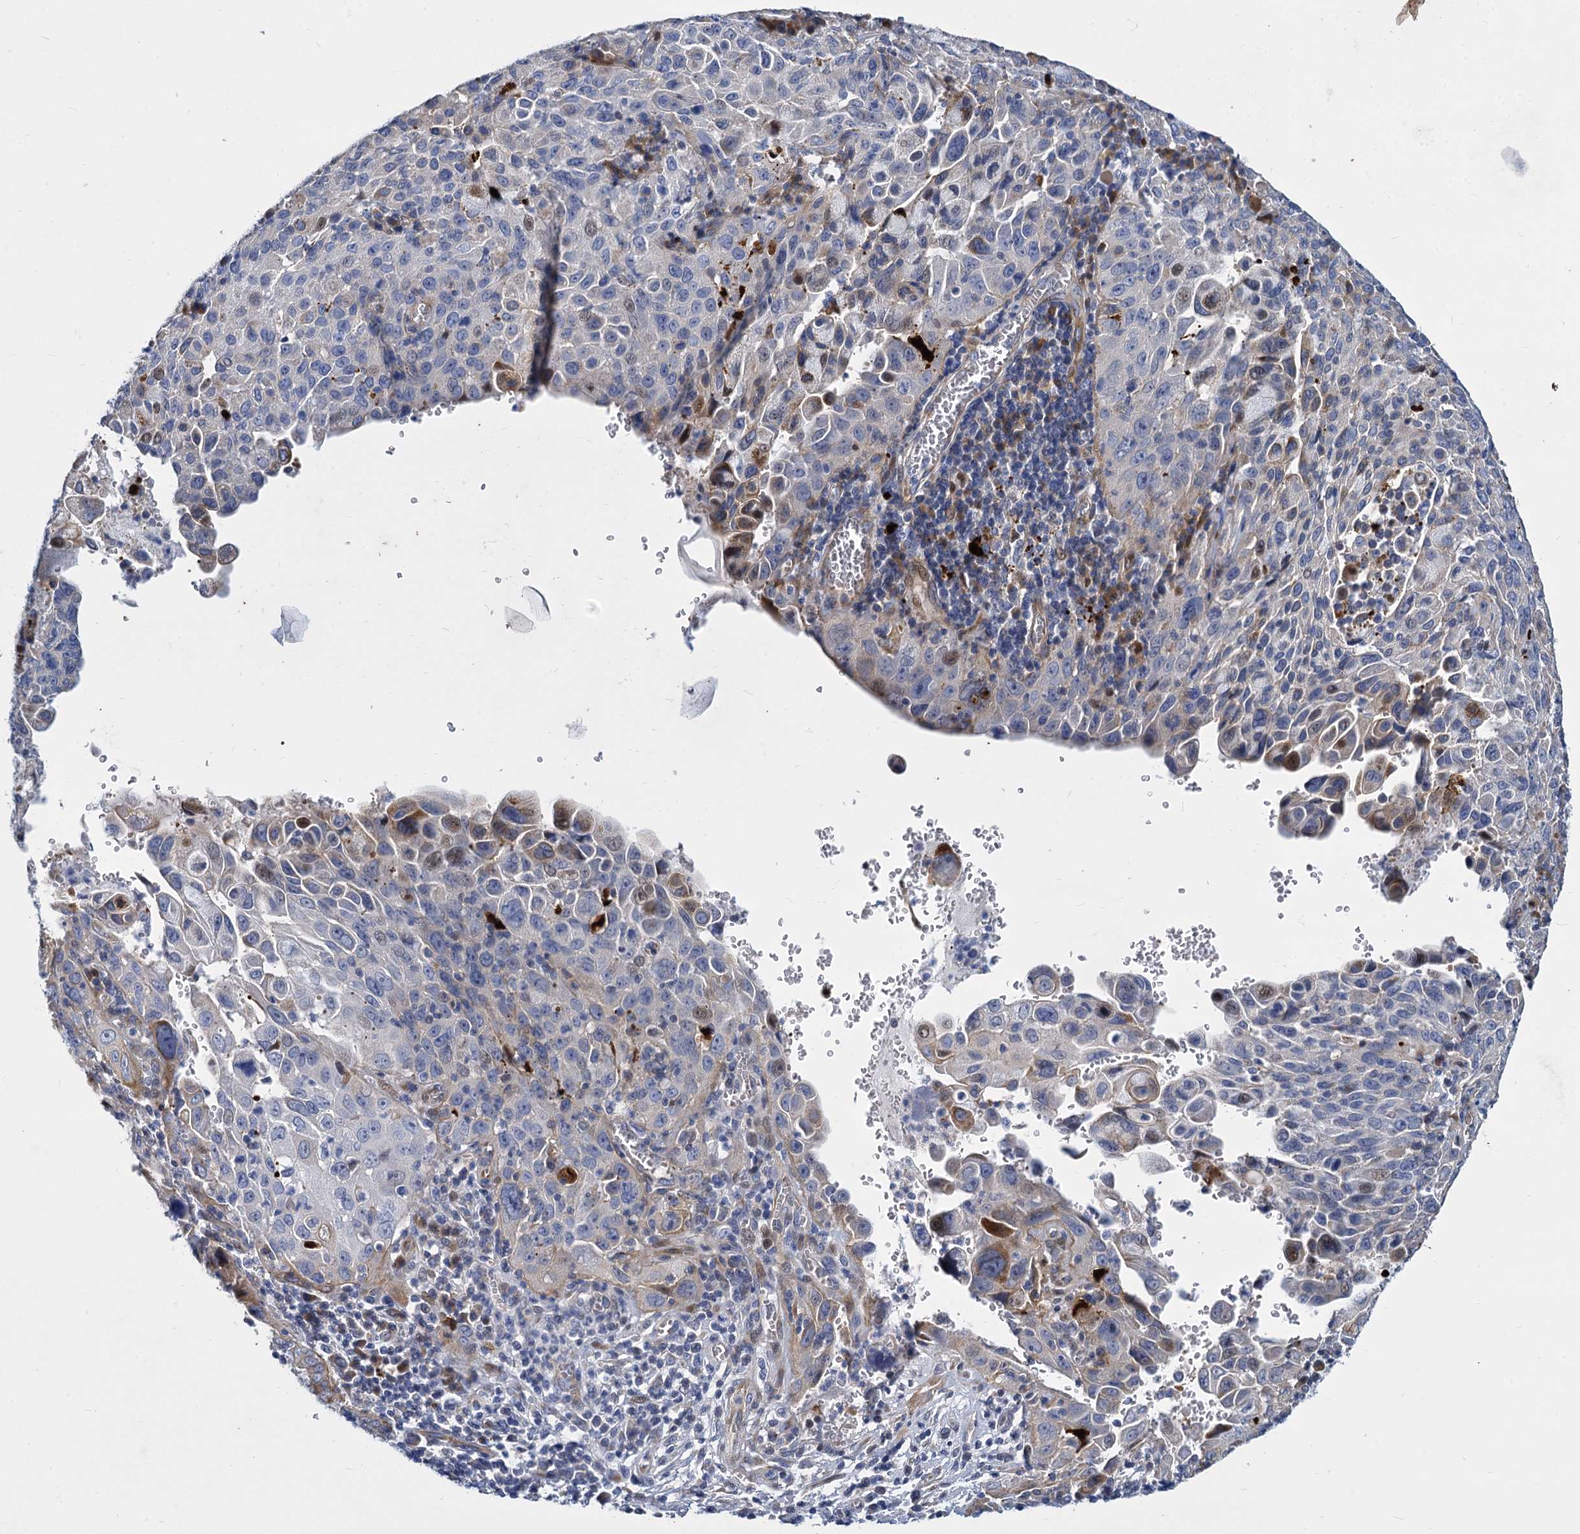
{"staining": {"intensity": "negative", "quantity": "none", "location": "none"}, "tissue": "cervical cancer", "cell_type": "Tumor cells", "image_type": "cancer", "snomed": [{"axis": "morphology", "description": "Squamous cell carcinoma, NOS"}, {"axis": "topography", "description": "Cervix"}], "caption": "The histopathology image reveals no staining of tumor cells in squamous cell carcinoma (cervical).", "gene": "TRIM77", "patient": {"sex": "female", "age": 42}}